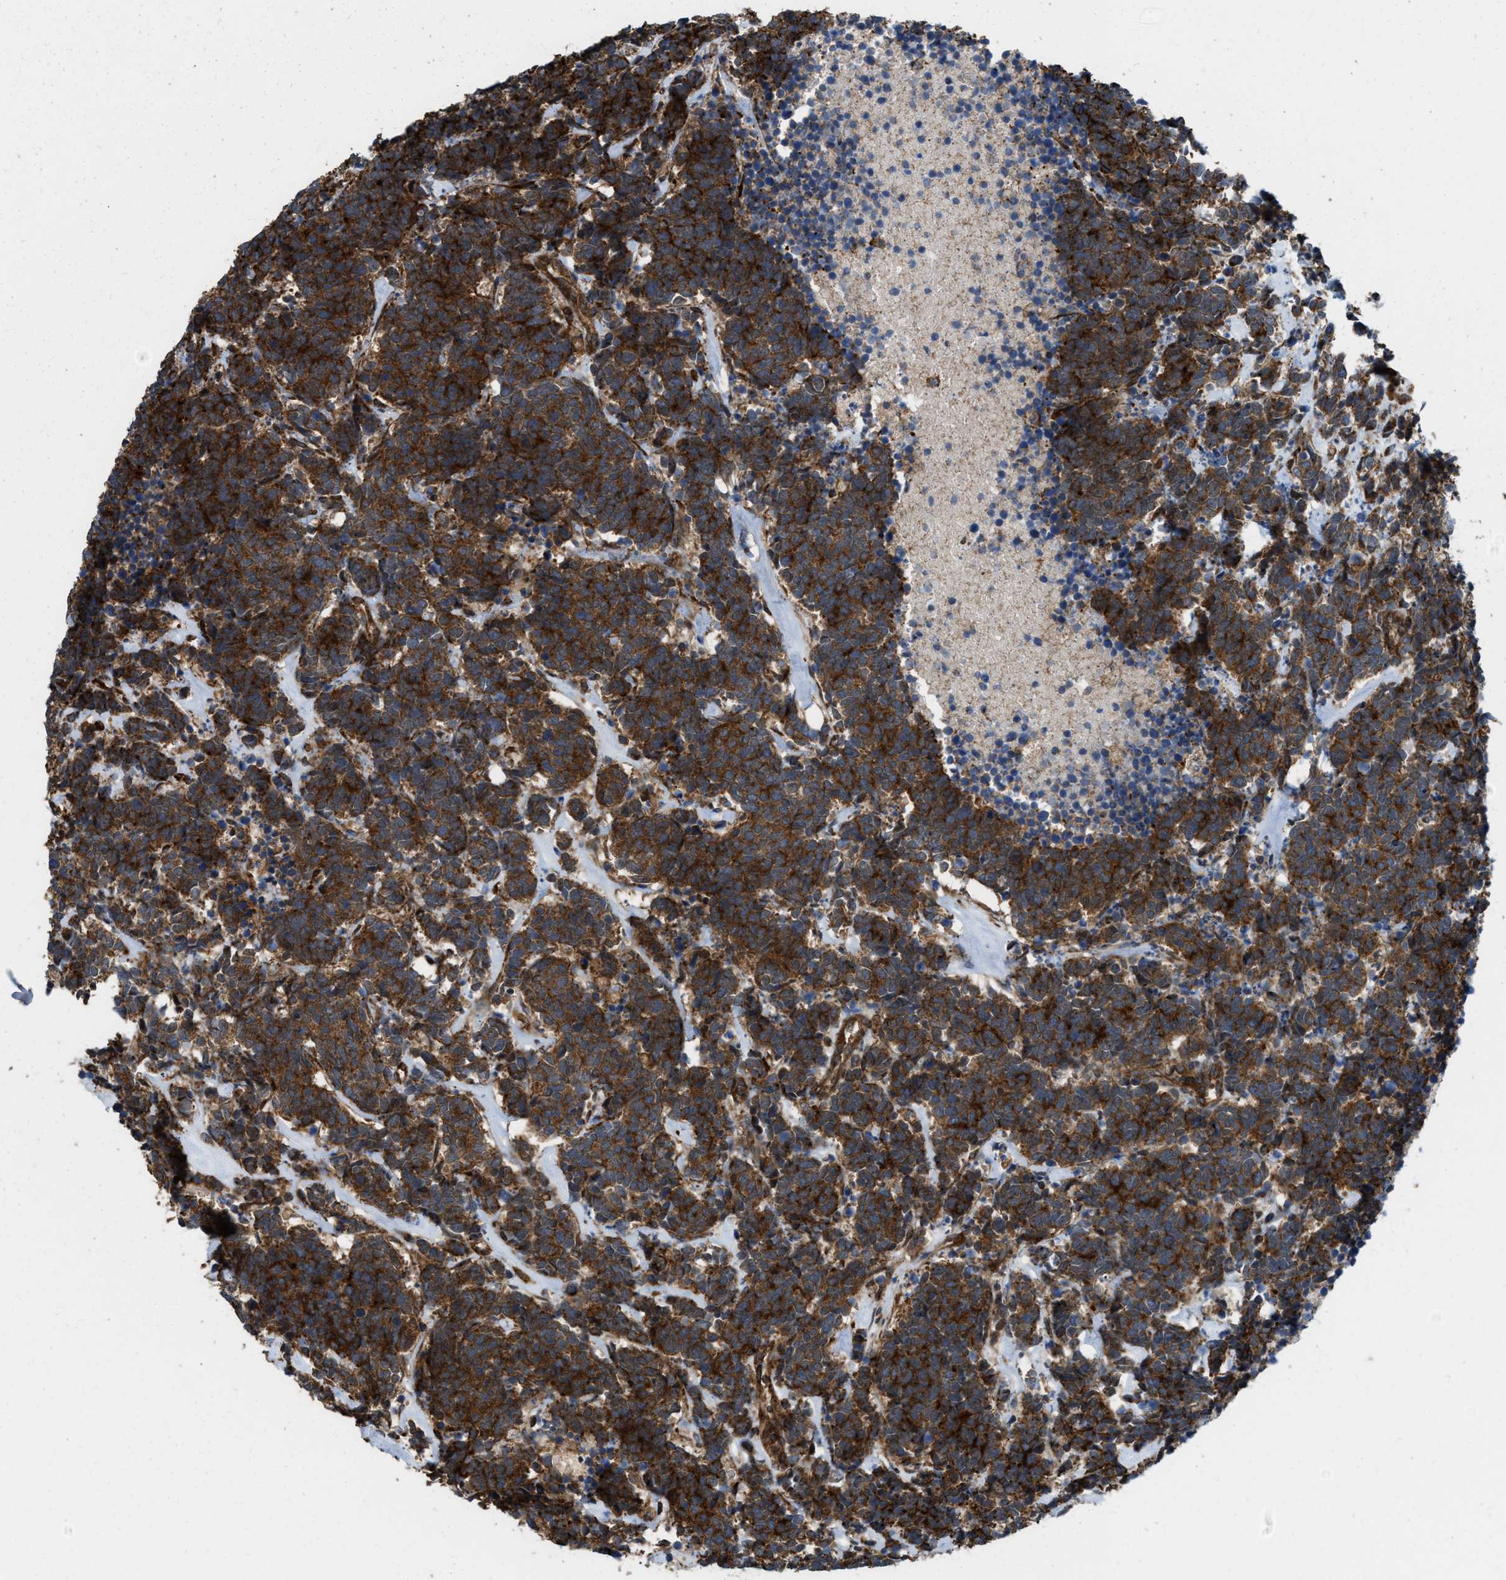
{"staining": {"intensity": "strong", "quantity": ">75%", "location": "cytoplasmic/membranous"}, "tissue": "carcinoid", "cell_type": "Tumor cells", "image_type": "cancer", "snomed": [{"axis": "morphology", "description": "Carcinoma, NOS"}, {"axis": "morphology", "description": "Carcinoid, malignant, NOS"}, {"axis": "topography", "description": "Urinary bladder"}], "caption": "Protein staining exhibits strong cytoplasmic/membranous staining in about >75% of tumor cells in carcinoid.", "gene": "EGLN1", "patient": {"sex": "male", "age": 57}}